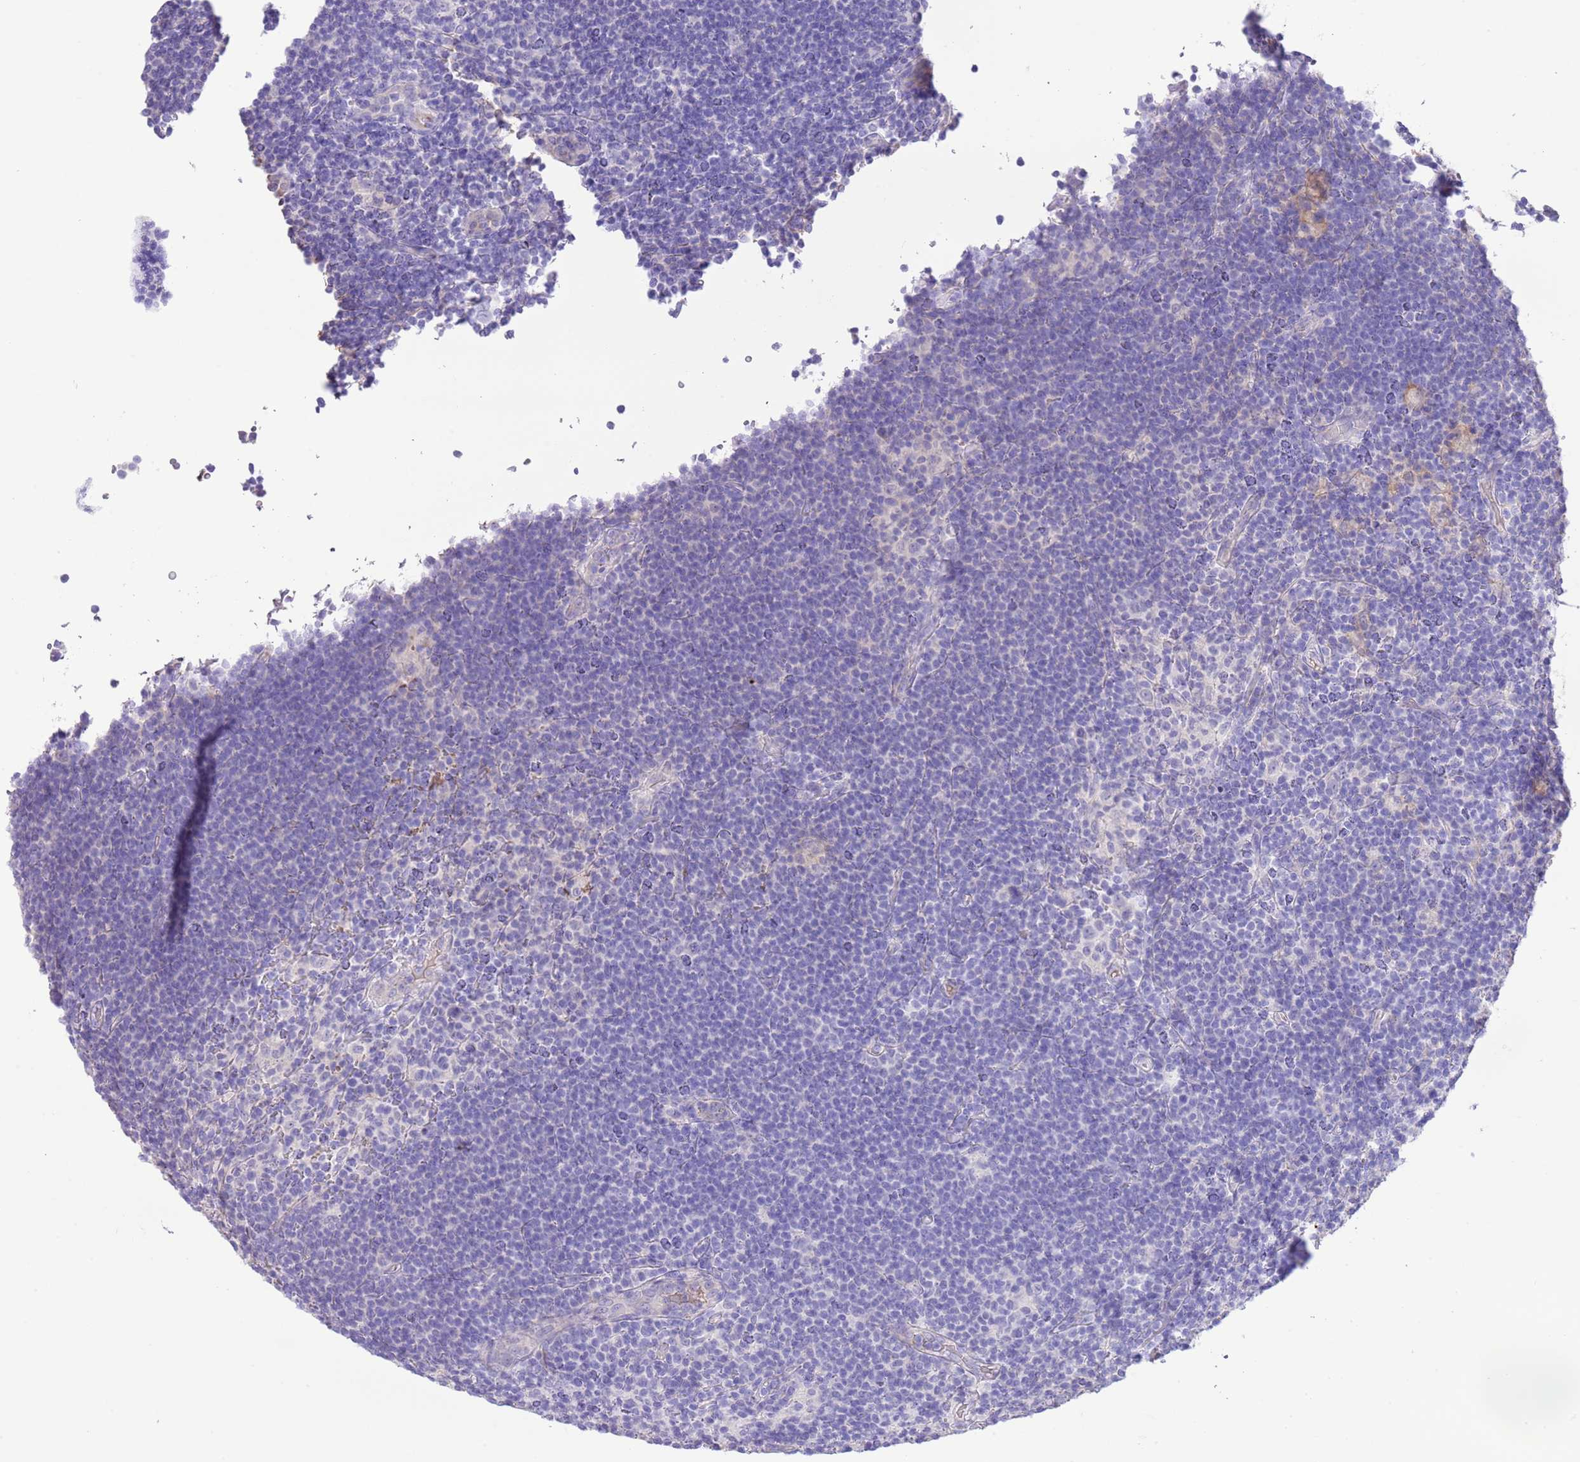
{"staining": {"intensity": "negative", "quantity": "none", "location": "none"}, "tissue": "lymphoma", "cell_type": "Tumor cells", "image_type": "cancer", "snomed": [{"axis": "morphology", "description": "Hodgkin's disease, NOS"}, {"axis": "topography", "description": "Lymph node"}], "caption": "Protein analysis of Hodgkin's disease demonstrates no significant staining in tumor cells.", "gene": "IGF1", "patient": {"sex": "female", "age": 57}}